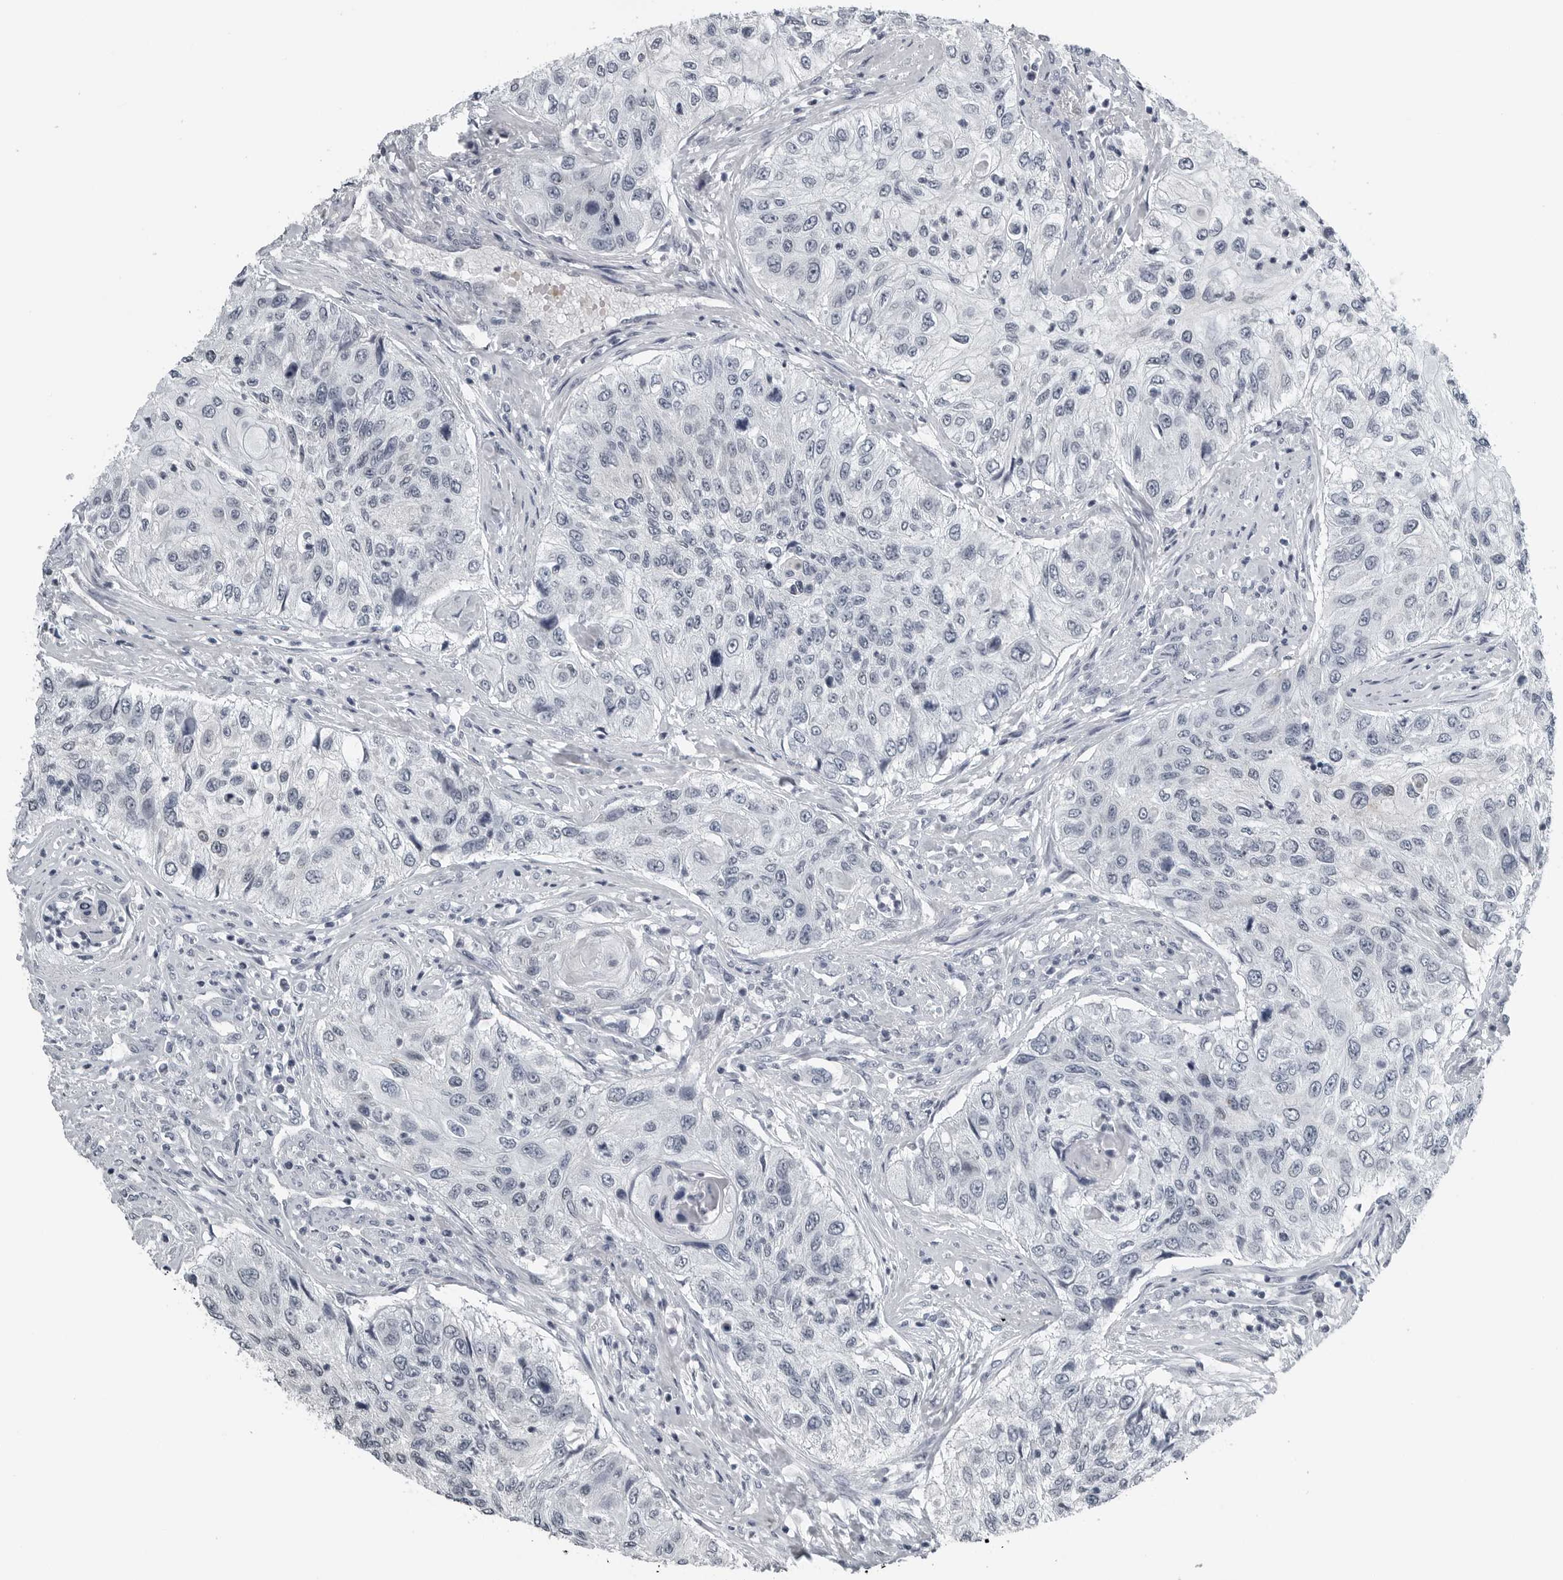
{"staining": {"intensity": "negative", "quantity": "none", "location": "none"}, "tissue": "urothelial cancer", "cell_type": "Tumor cells", "image_type": "cancer", "snomed": [{"axis": "morphology", "description": "Urothelial carcinoma, High grade"}, {"axis": "topography", "description": "Urinary bladder"}], "caption": "This is a image of immunohistochemistry (IHC) staining of urothelial cancer, which shows no positivity in tumor cells.", "gene": "SPINK1", "patient": {"sex": "female", "age": 60}}